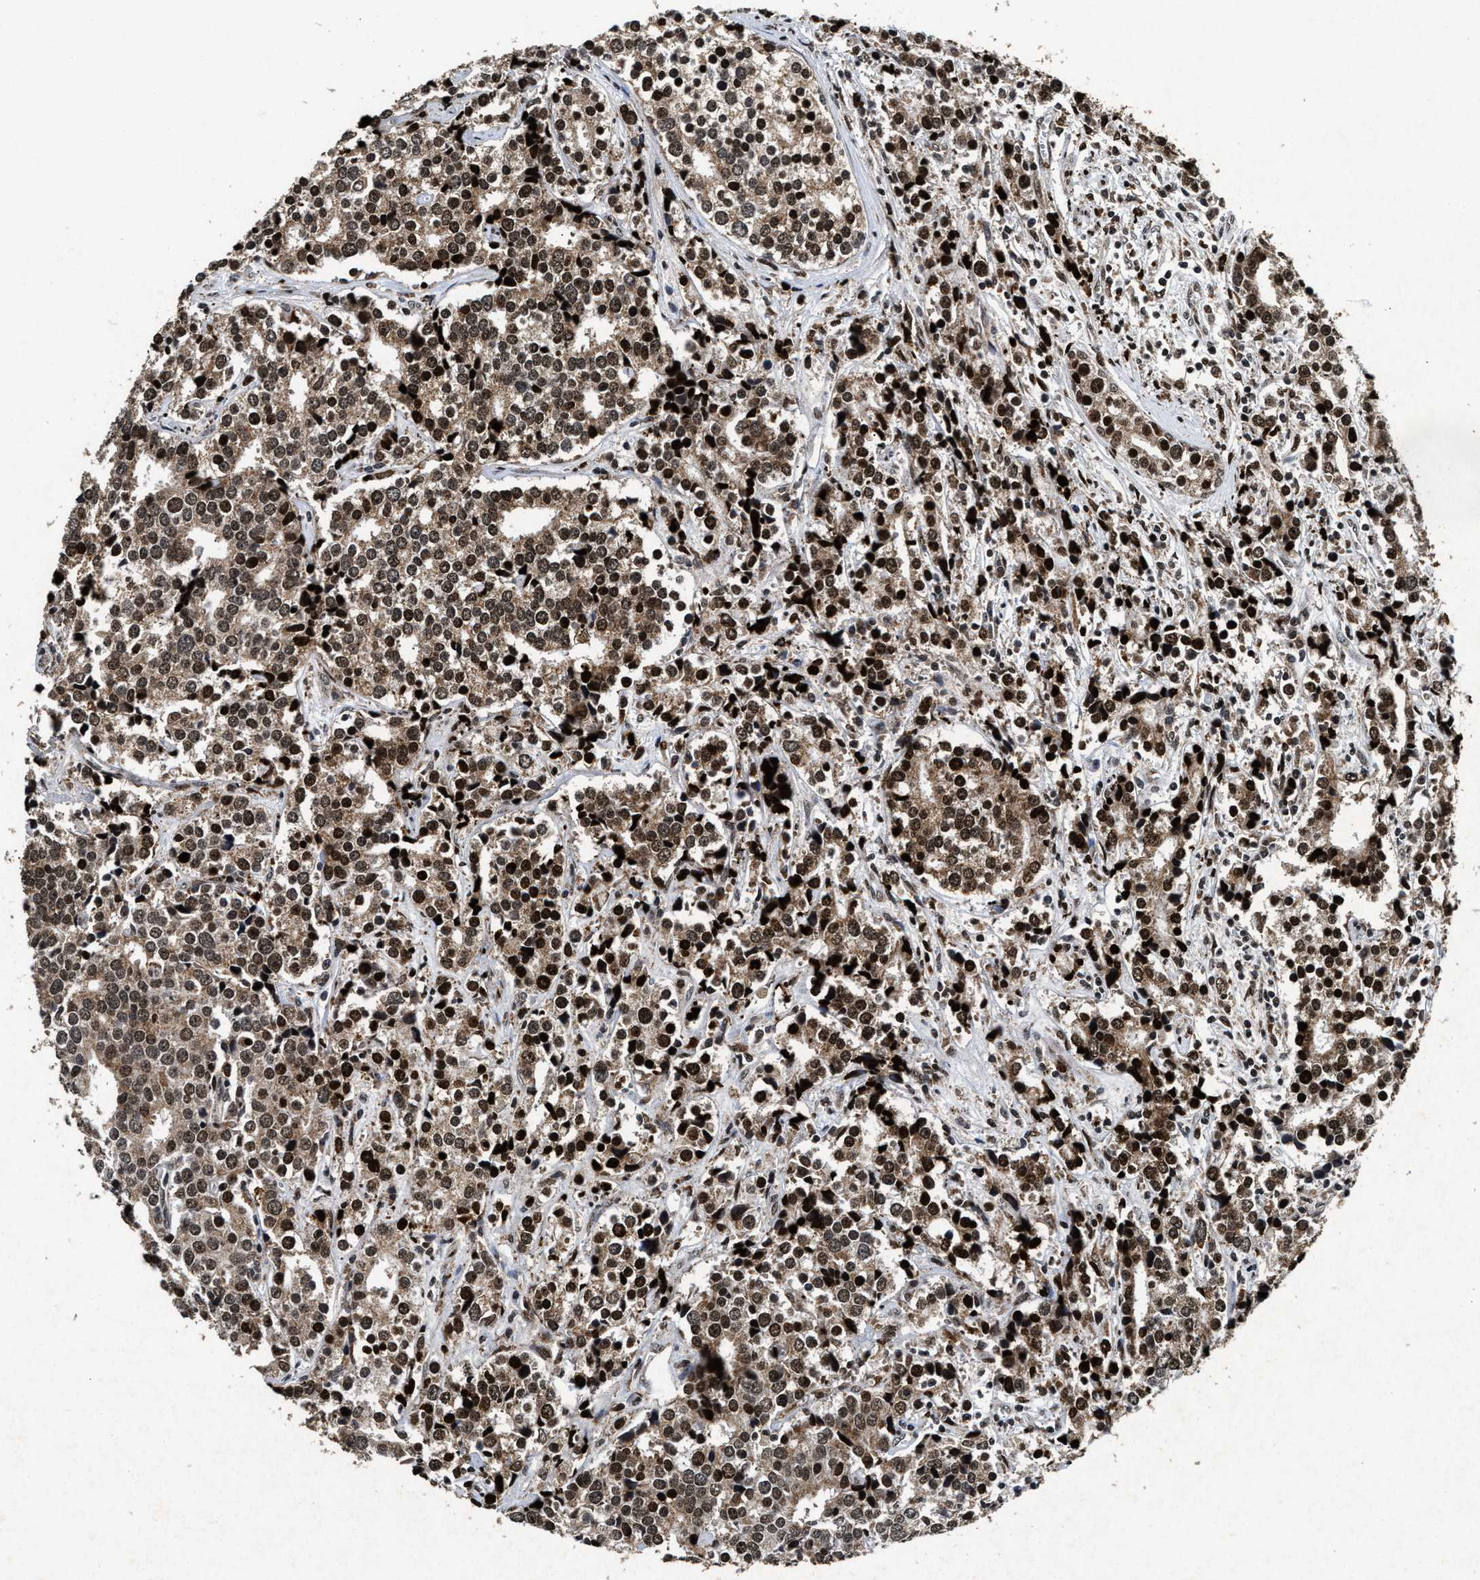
{"staining": {"intensity": "moderate", "quantity": ">75%", "location": "cytoplasmic/membranous,nuclear"}, "tissue": "prostate cancer", "cell_type": "Tumor cells", "image_type": "cancer", "snomed": [{"axis": "morphology", "description": "Adenocarcinoma, High grade"}, {"axis": "topography", "description": "Prostate"}], "caption": "DAB immunohistochemical staining of human prostate high-grade adenocarcinoma reveals moderate cytoplasmic/membranous and nuclear protein expression in approximately >75% of tumor cells.", "gene": "ACOX1", "patient": {"sex": "male", "age": 71}}